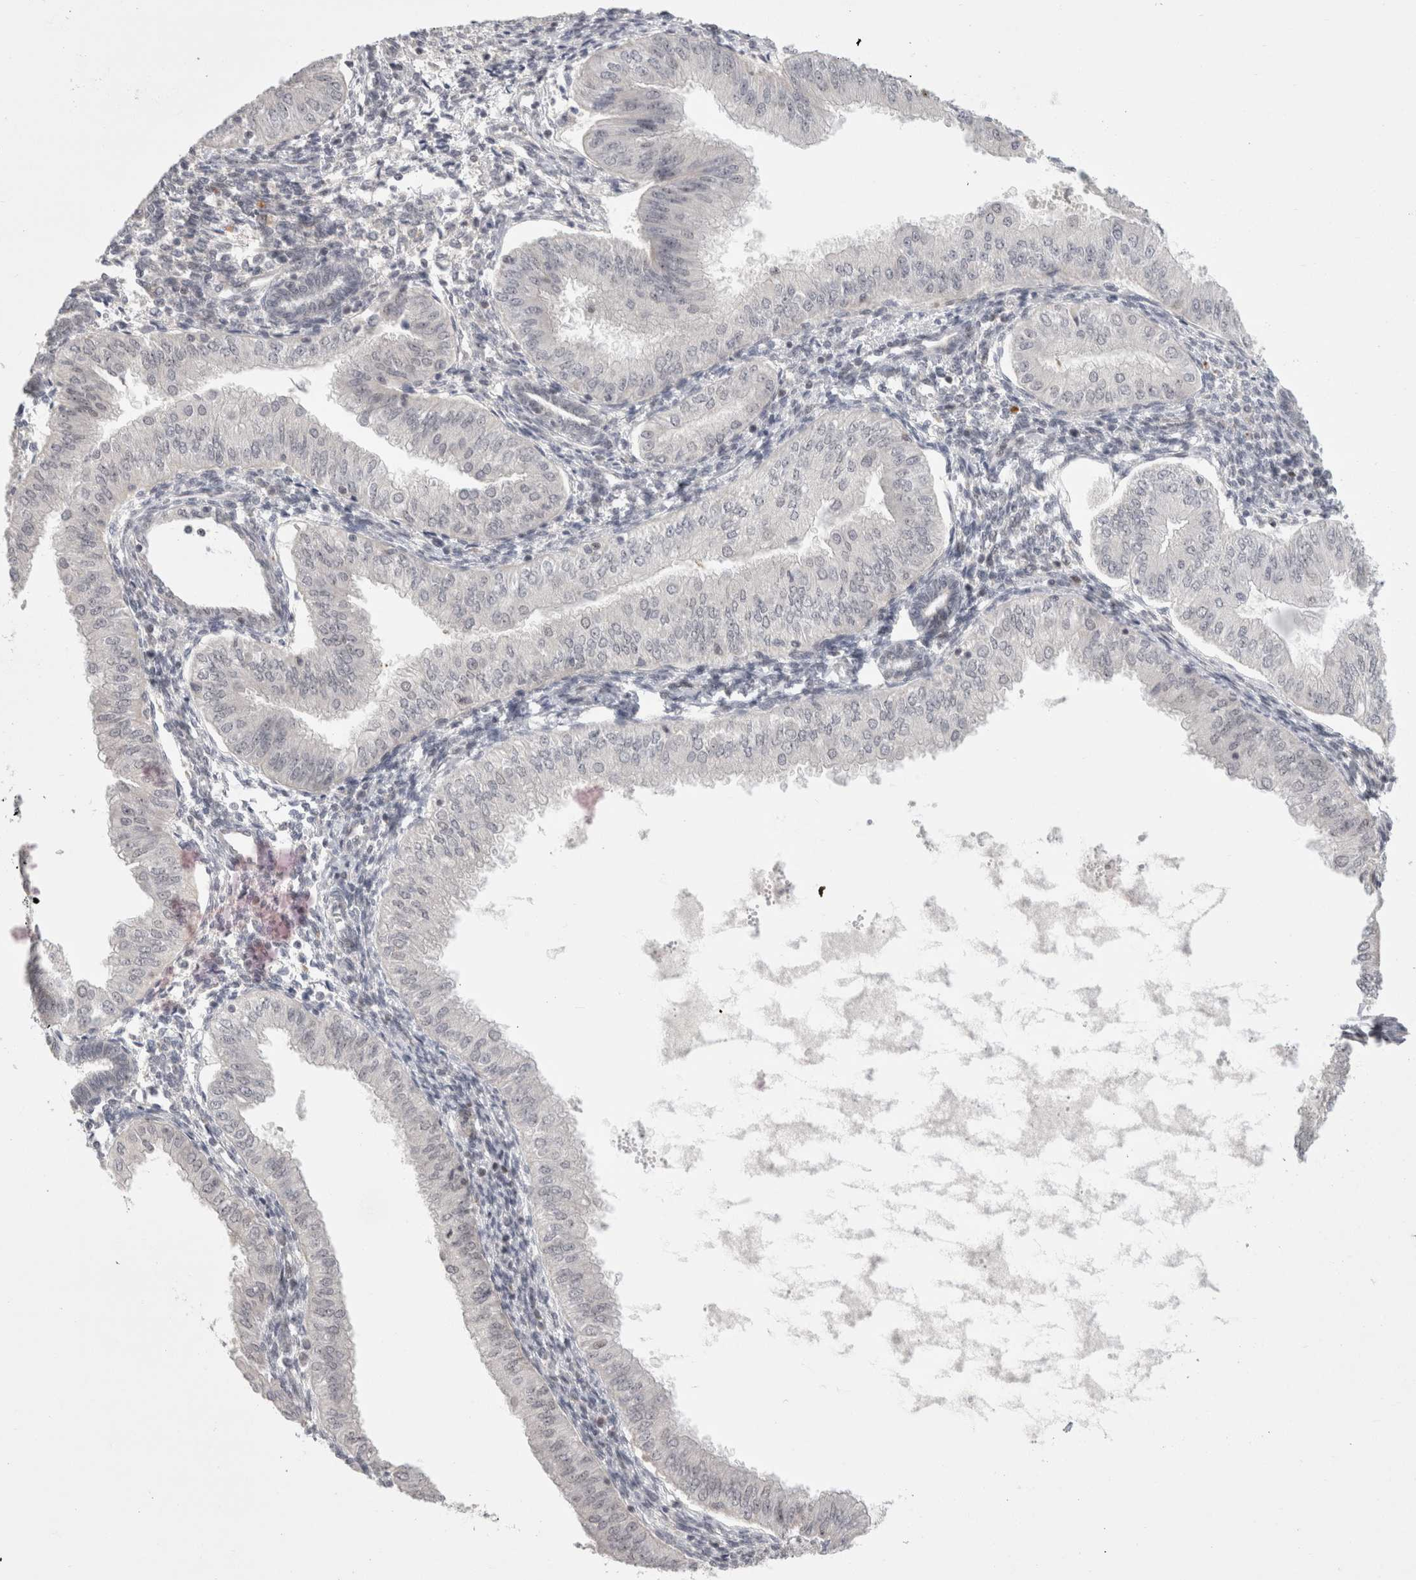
{"staining": {"intensity": "negative", "quantity": "none", "location": "none"}, "tissue": "endometrial cancer", "cell_type": "Tumor cells", "image_type": "cancer", "snomed": [{"axis": "morphology", "description": "Normal tissue, NOS"}, {"axis": "morphology", "description": "Adenocarcinoma, NOS"}, {"axis": "topography", "description": "Endometrium"}], "caption": "There is no significant expression in tumor cells of endometrial cancer (adenocarcinoma).", "gene": "SENP6", "patient": {"sex": "female", "age": 53}}